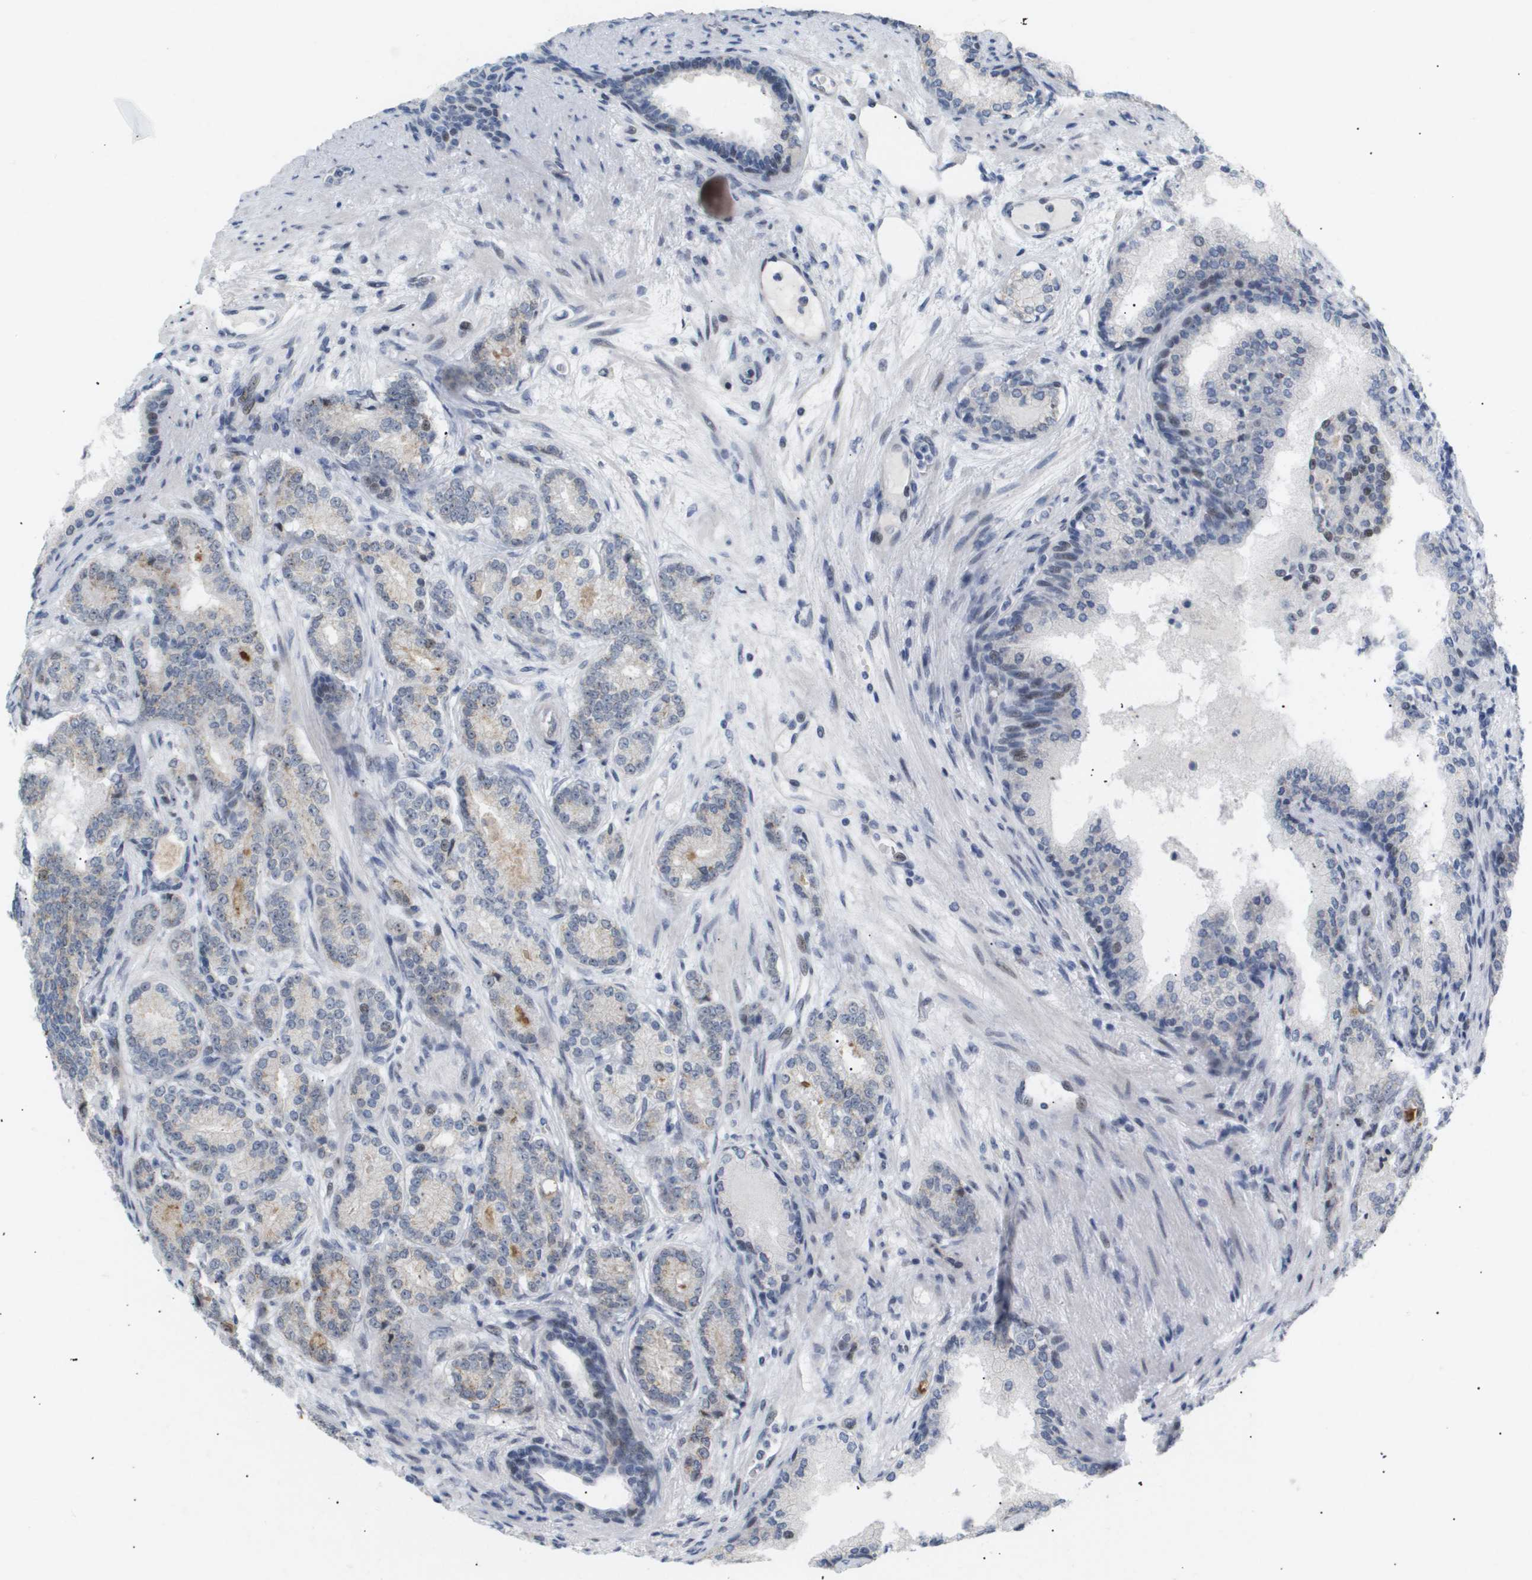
{"staining": {"intensity": "negative", "quantity": "none", "location": "none"}, "tissue": "prostate cancer", "cell_type": "Tumor cells", "image_type": "cancer", "snomed": [{"axis": "morphology", "description": "Adenocarcinoma, High grade"}, {"axis": "topography", "description": "Prostate"}], "caption": "Human prostate cancer stained for a protein using IHC shows no staining in tumor cells.", "gene": "PPARD", "patient": {"sex": "male", "age": 61}}